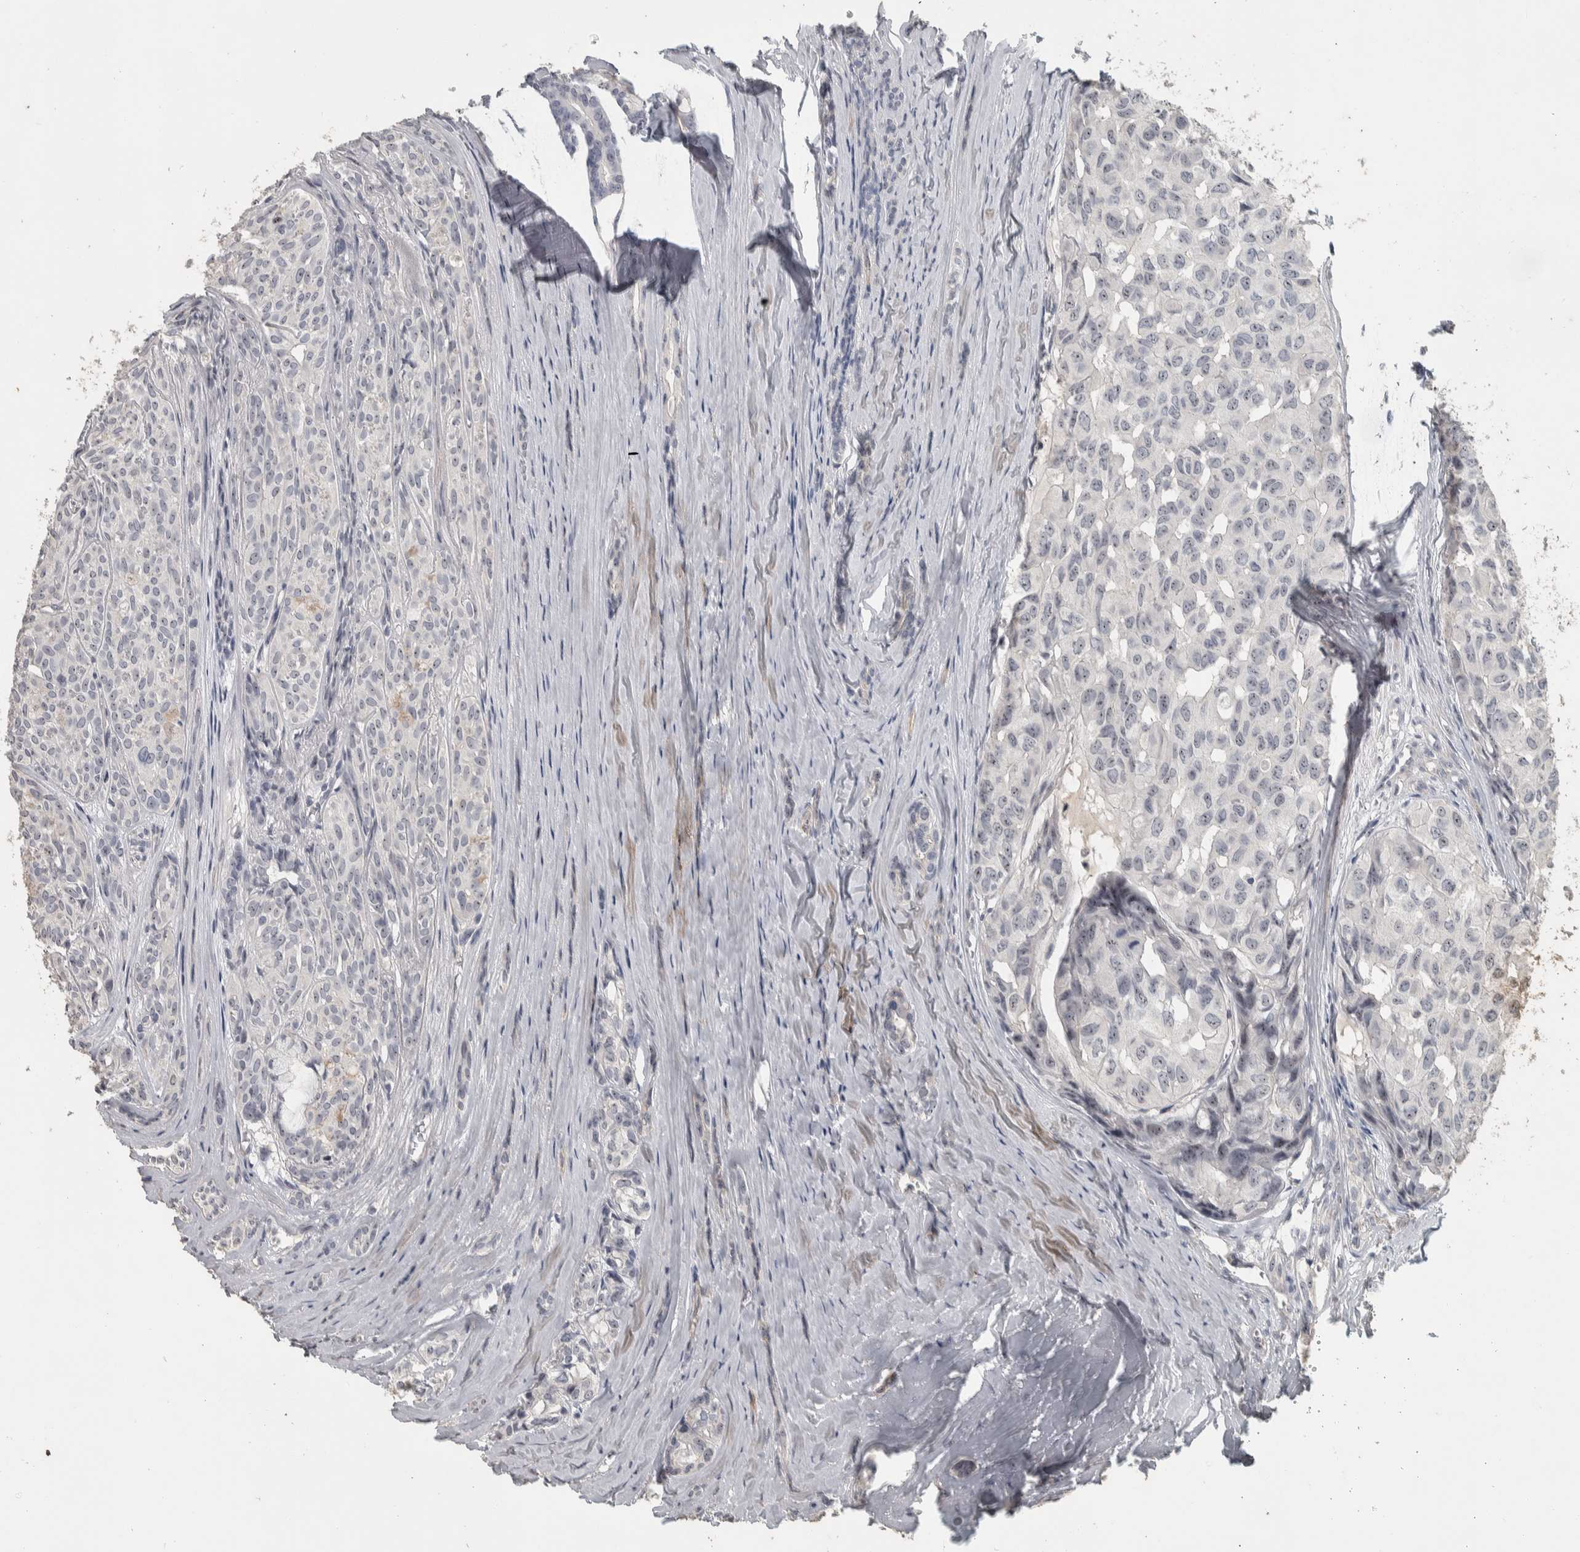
{"staining": {"intensity": "weak", "quantity": "<25%", "location": "nuclear"}, "tissue": "head and neck cancer", "cell_type": "Tumor cells", "image_type": "cancer", "snomed": [{"axis": "morphology", "description": "Adenocarcinoma, NOS"}, {"axis": "topography", "description": "Salivary gland, NOS"}, {"axis": "topography", "description": "Head-Neck"}], "caption": "The histopathology image exhibits no staining of tumor cells in head and neck cancer (adenocarcinoma).", "gene": "DCAF10", "patient": {"sex": "female", "age": 76}}